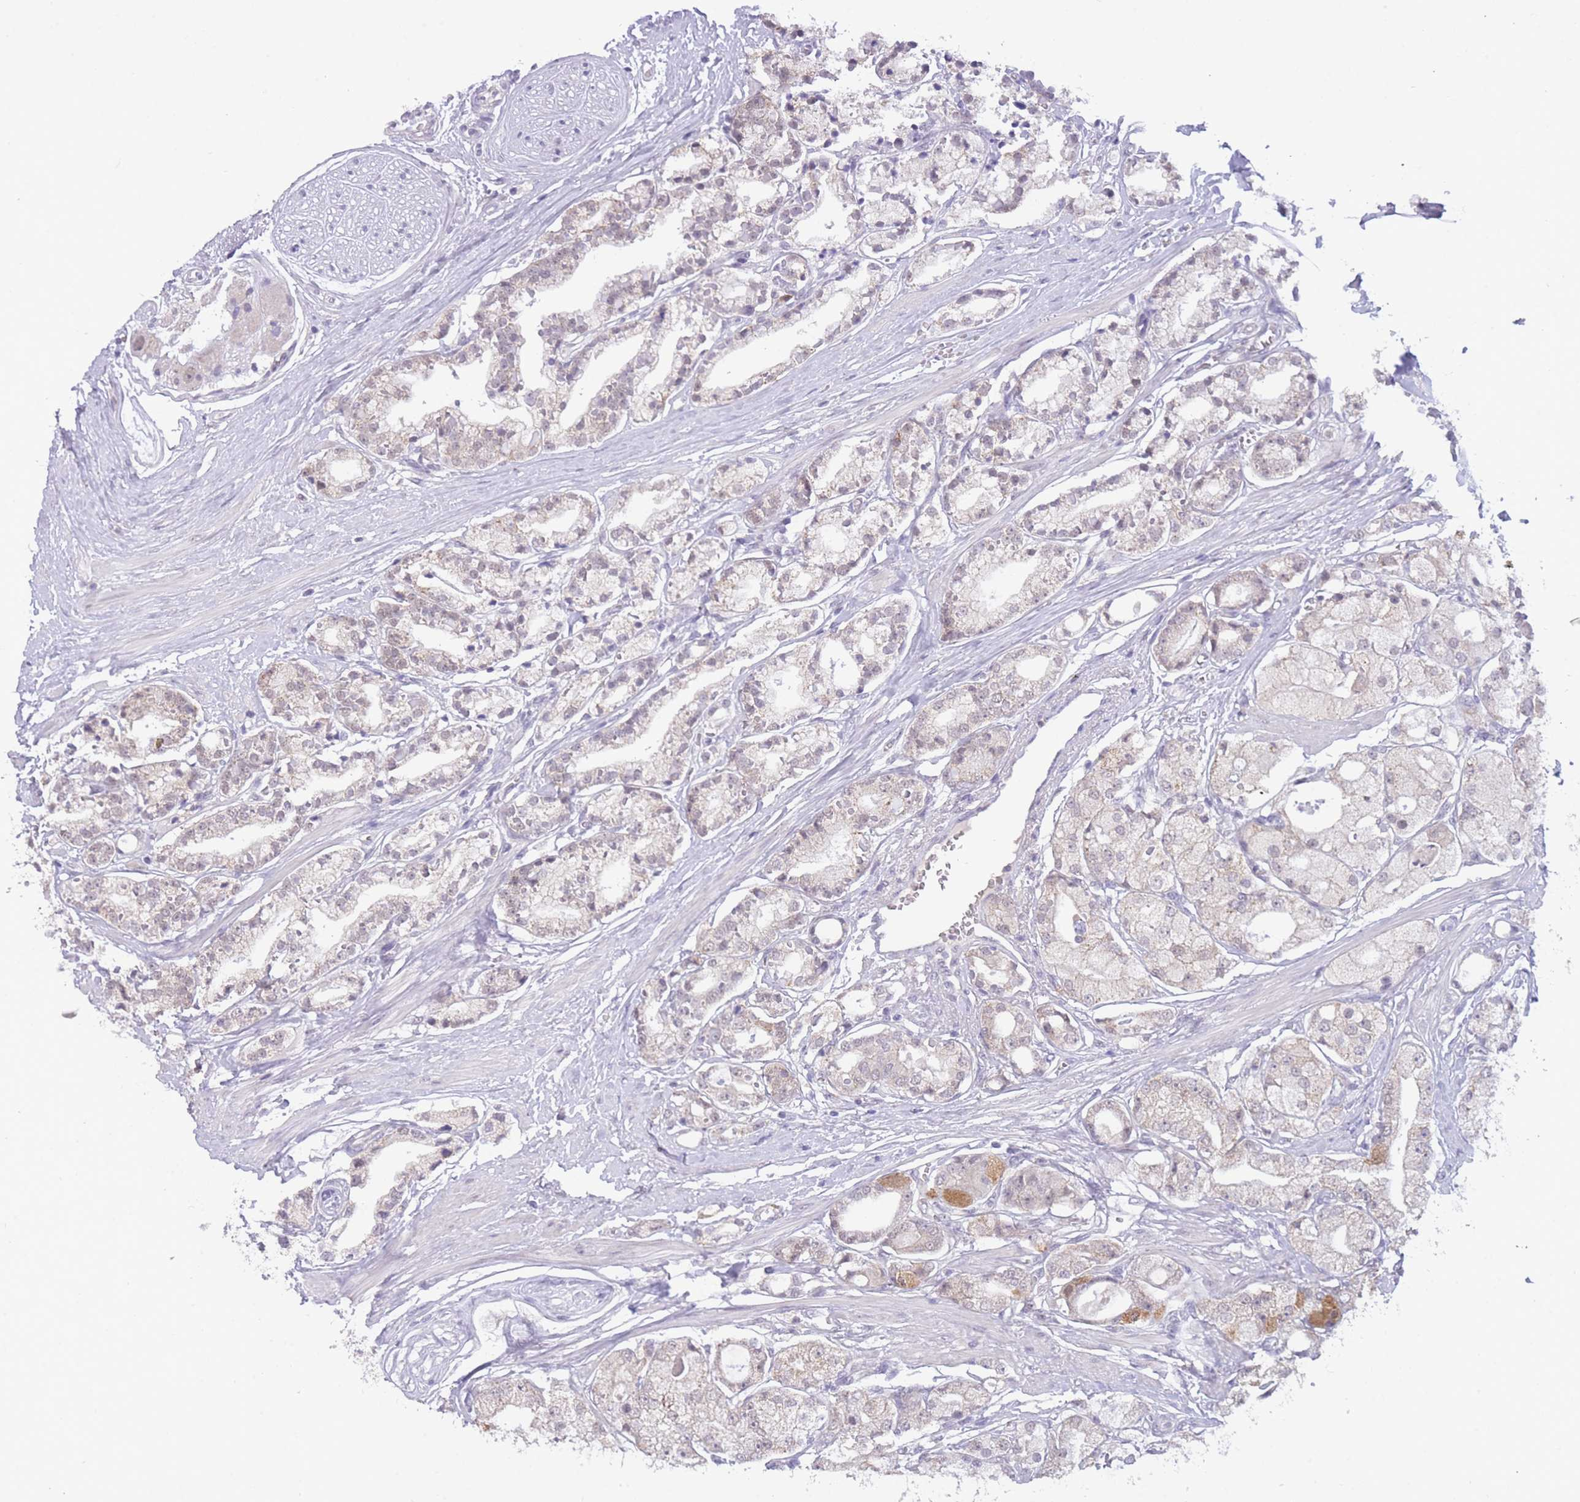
{"staining": {"intensity": "weak", "quantity": "<25%", "location": "cytoplasmic/membranous,nuclear"}, "tissue": "prostate cancer", "cell_type": "Tumor cells", "image_type": "cancer", "snomed": [{"axis": "morphology", "description": "Adenocarcinoma, High grade"}, {"axis": "topography", "description": "Prostate"}], "caption": "Immunohistochemical staining of human high-grade adenocarcinoma (prostate) demonstrates no significant expression in tumor cells.", "gene": "GOLGA6L25", "patient": {"sex": "male", "age": 71}}